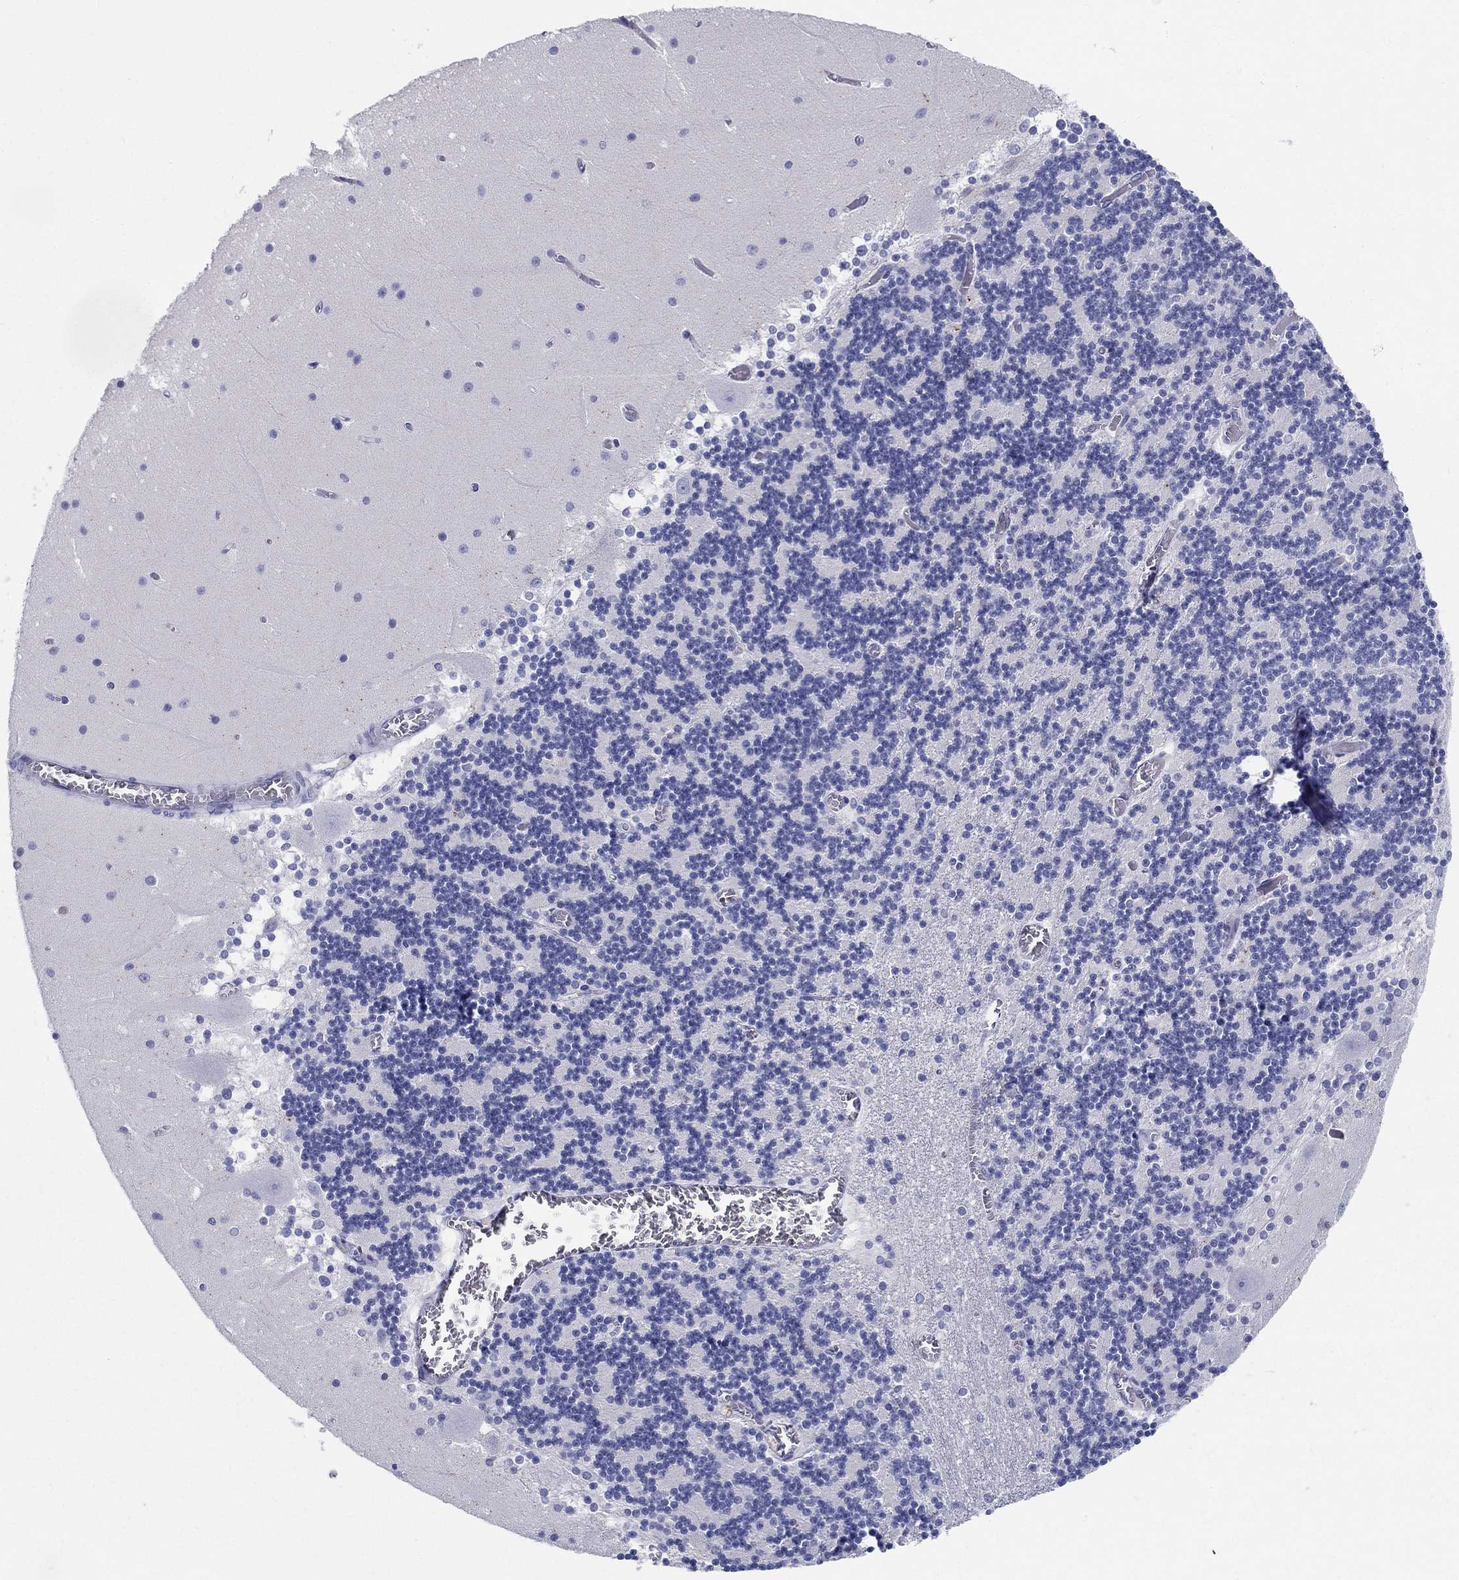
{"staining": {"intensity": "negative", "quantity": "none", "location": "none"}, "tissue": "cerebellum", "cell_type": "Cells in granular layer", "image_type": "normal", "snomed": [{"axis": "morphology", "description": "Normal tissue, NOS"}, {"axis": "topography", "description": "Cerebellum"}], "caption": "Immunohistochemistry micrograph of benign human cerebellum stained for a protein (brown), which exhibits no staining in cells in granular layer. Nuclei are stained in blue.", "gene": "LAMP5", "patient": {"sex": "female", "age": 28}}